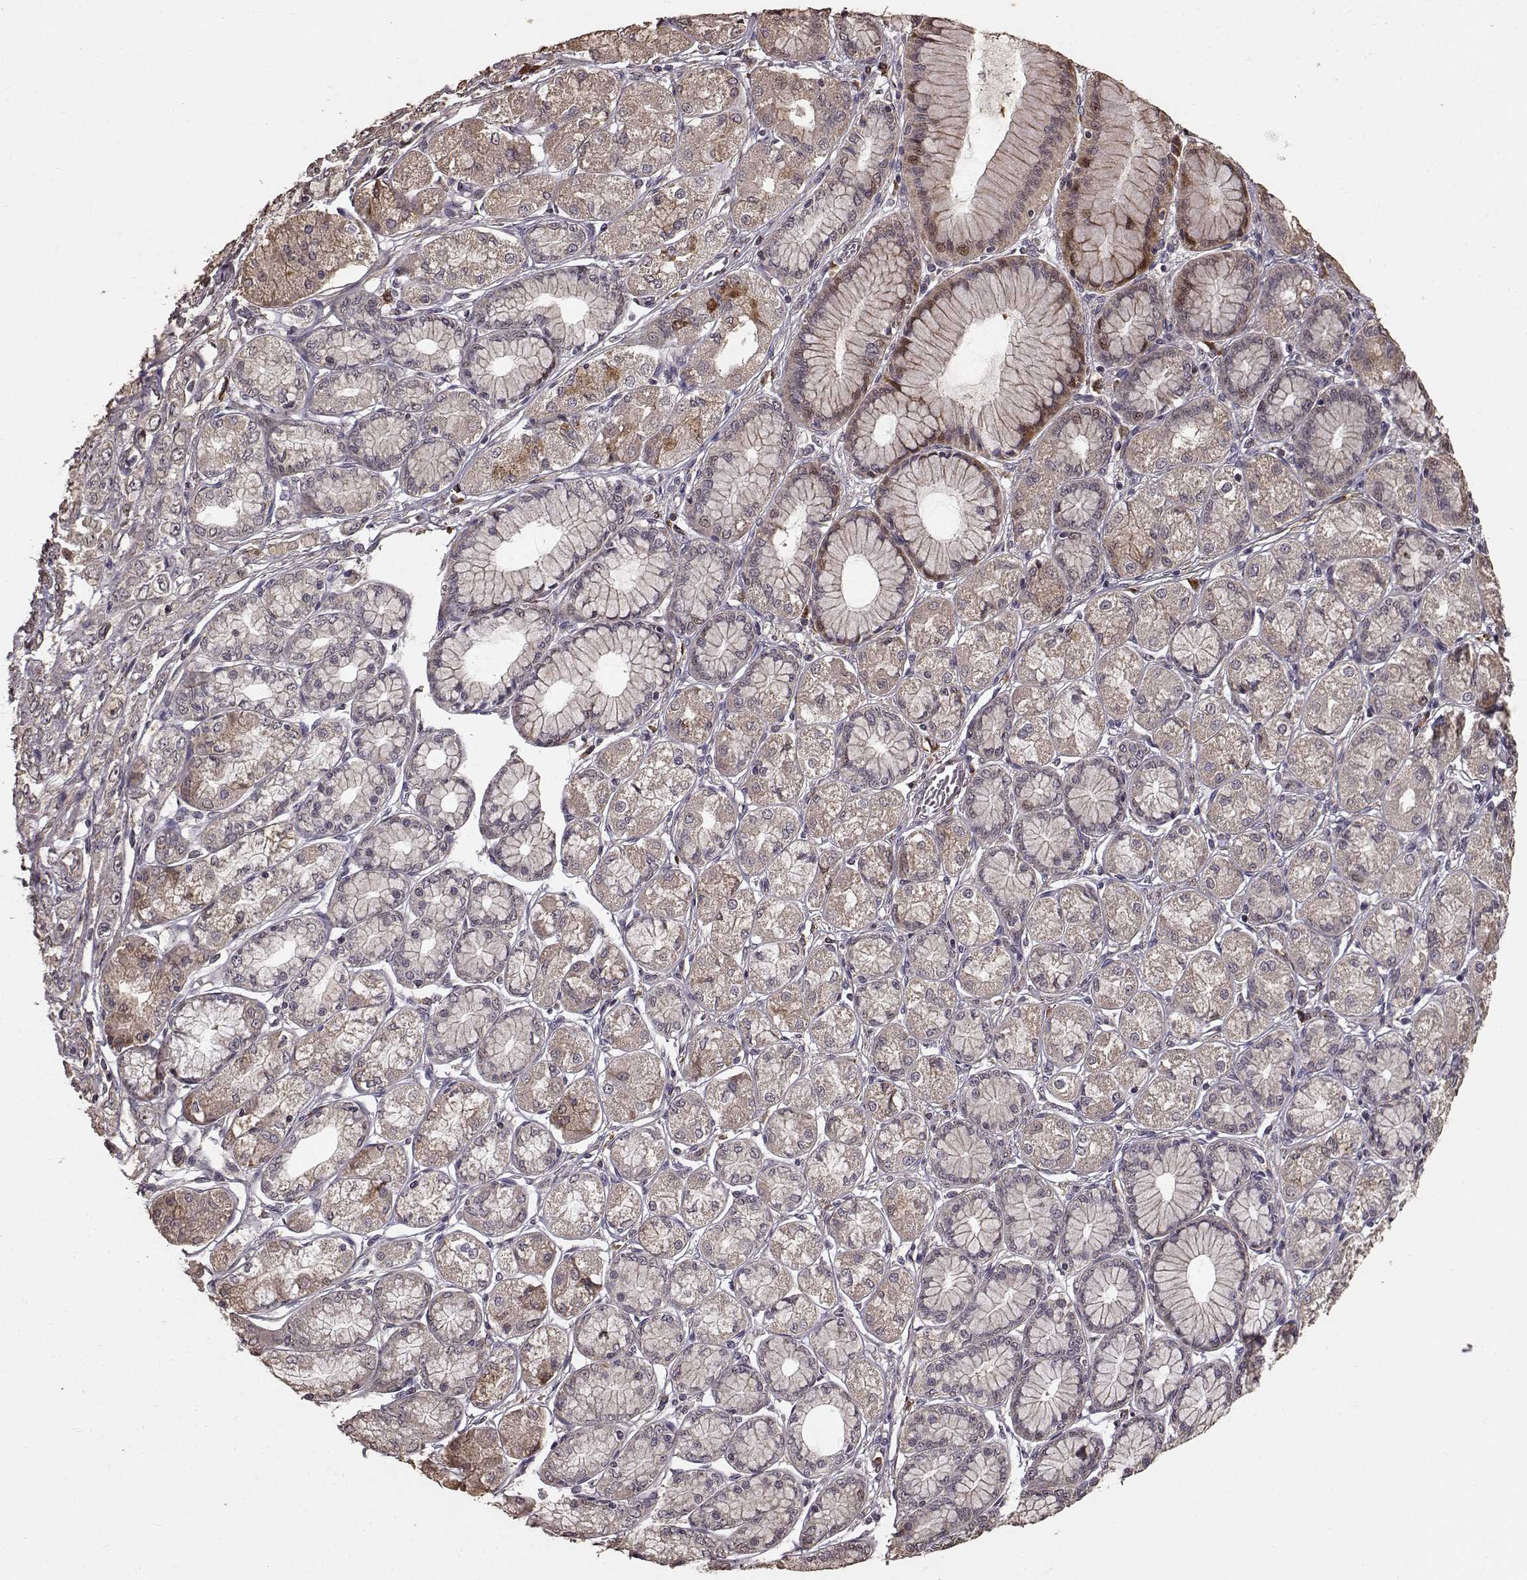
{"staining": {"intensity": "moderate", "quantity": "25%-75%", "location": "cytoplasmic/membranous"}, "tissue": "stomach cancer", "cell_type": "Tumor cells", "image_type": "cancer", "snomed": [{"axis": "morphology", "description": "Normal tissue, NOS"}, {"axis": "morphology", "description": "Adenocarcinoma, NOS"}, {"axis": "morphology", "description": "Adenocarcinoma, High grade"}, {"axis": "topography", "description": "Stomach, upper"}, {"axis": "topography", "description": "Stomach"}], "caption": "Stomach high-grade adenocarcinoma stained with a protein marker reveals moderate staining in tumor cells.", "gene": "USP15", "patient": {"sex": "female", "age": 65}}